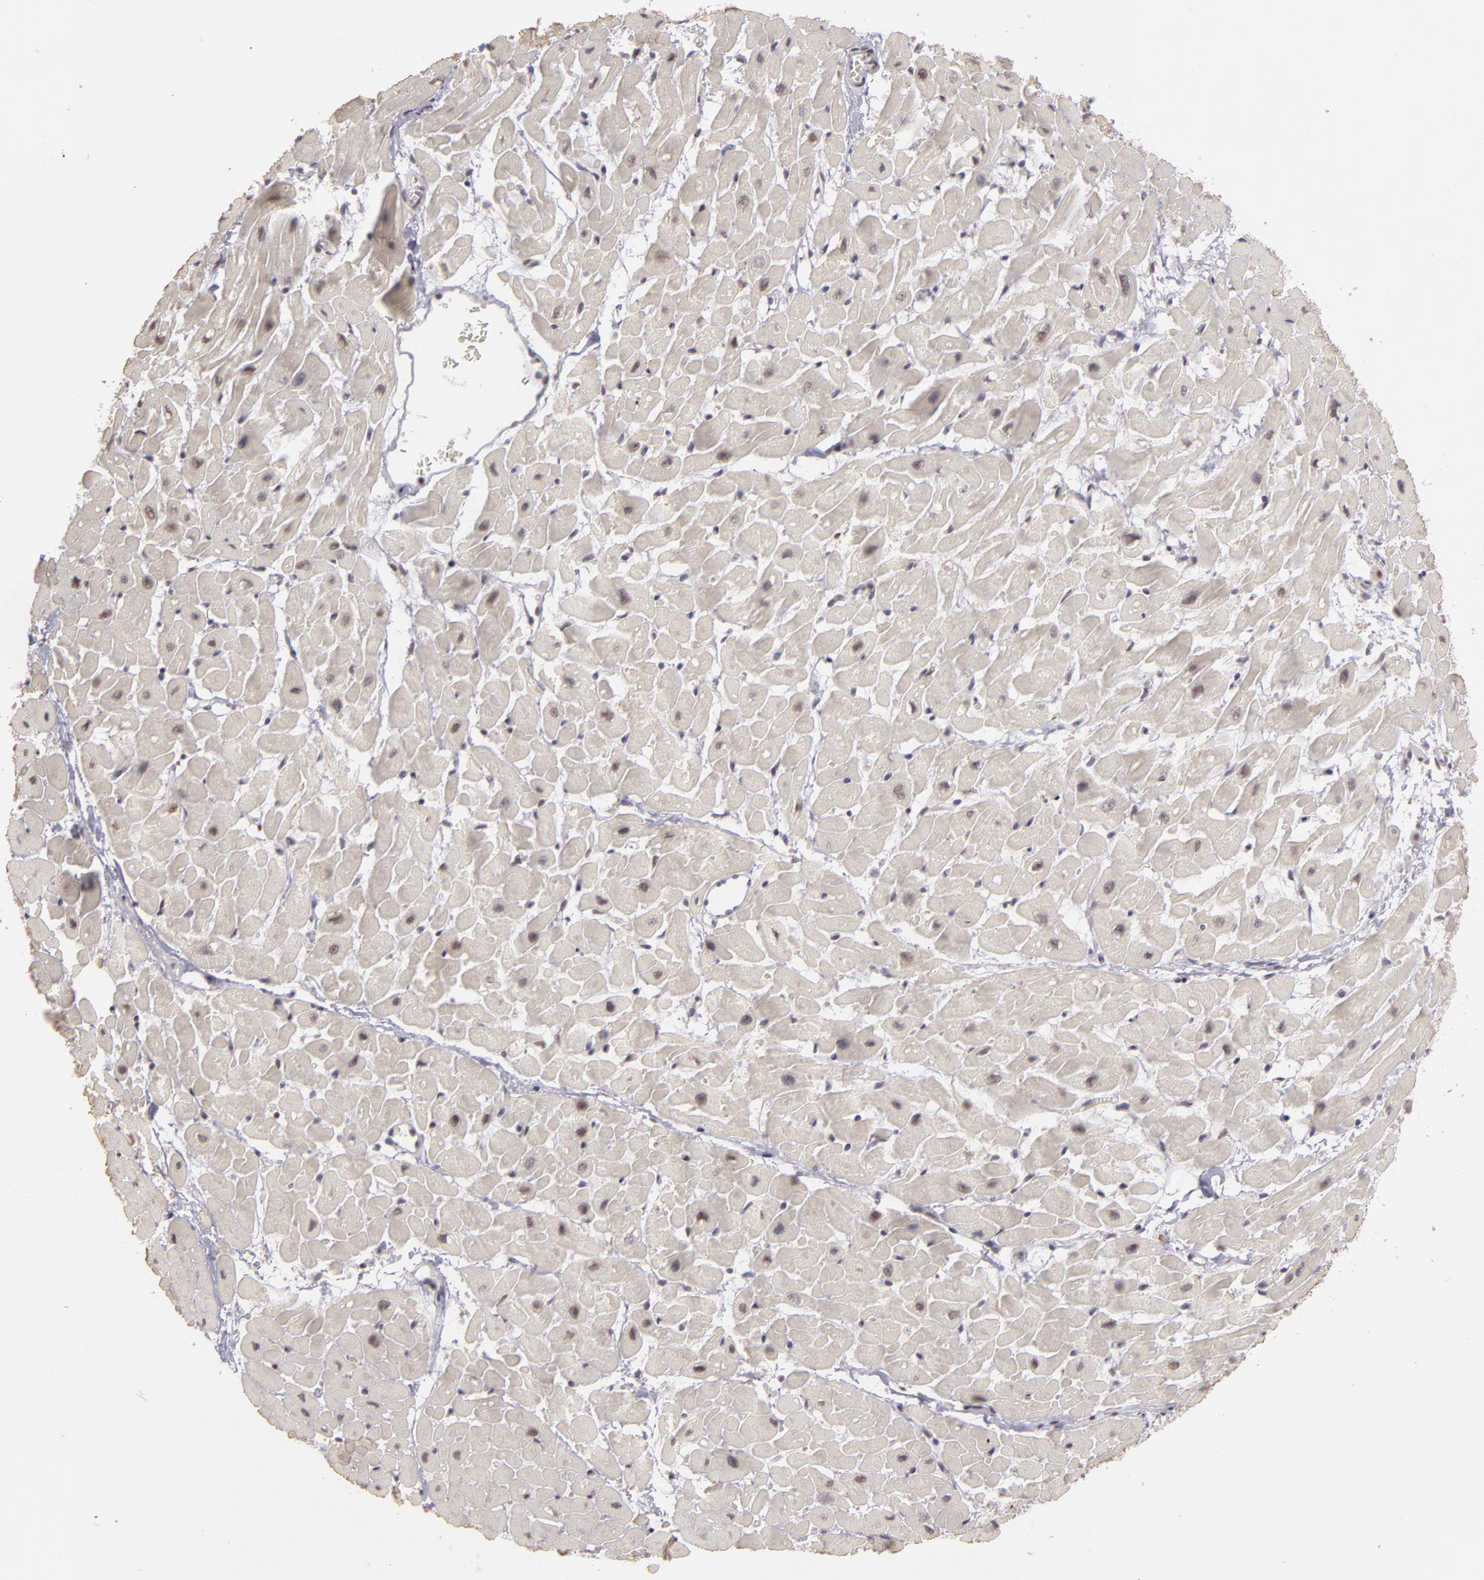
{"staining": {"intensity": "negative", "quantity": "none", "location": "none"}, "tissue": "heart muscle", "cell_type": "Cardiomyocytes", "image_type": "normal", "snomed": [{"axis": "morphology", "description": "Normal tissue, NOS"}, {"axis": "topography", "description": "Heart"}], "caption": "The micrograph shows no staining of cardiomyocytes in normal heart muscle. (Stains: DAB IHC with hematoxylin counter stain, Microscopy: brightfield microscopy at high magnification).", "gene": "RRP7A", "patient": {"sex": "male", "age": 45}}